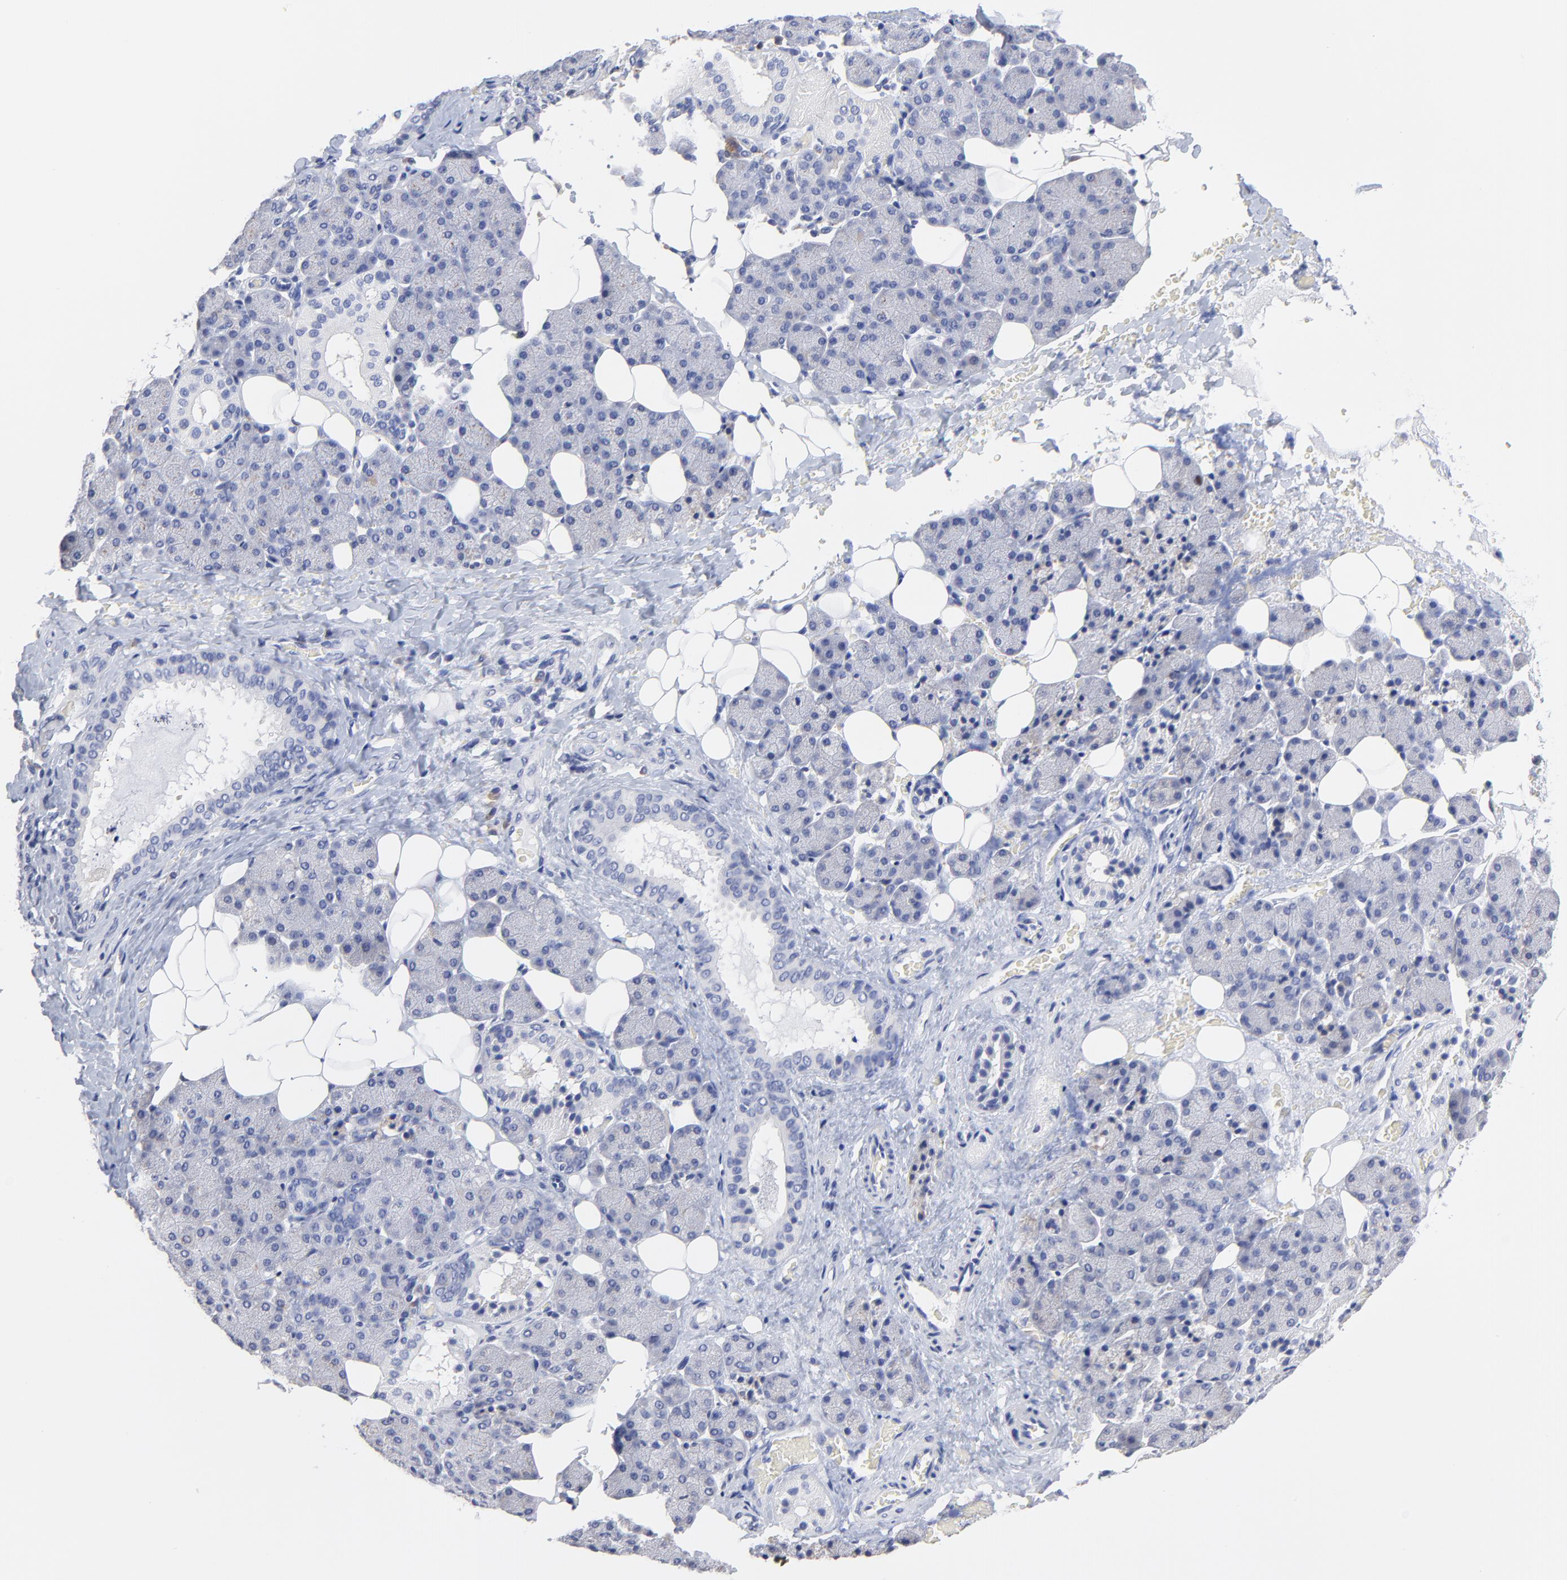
{"staining": {"intensity": "negative", "quantity": "none", "location": "none"}, "tissue": "salivary gland", "cell_type": "Glandular cells", "image_type": "normal", "snomed": [{"axis": "morphology", "description": "Normal tissue, NOS"}, {"axis": "topography", "description": "Lymph node"}, {"axis": "topography", "description": "Salivary gland"}], "caption": "Immunohistochemistry image of normal salivary gland: salivary gland stained with DAB reveals no significant protein staining in glandular cells.", "gene": "LAX1", "patient": {"sex": "male", "age": 8}}